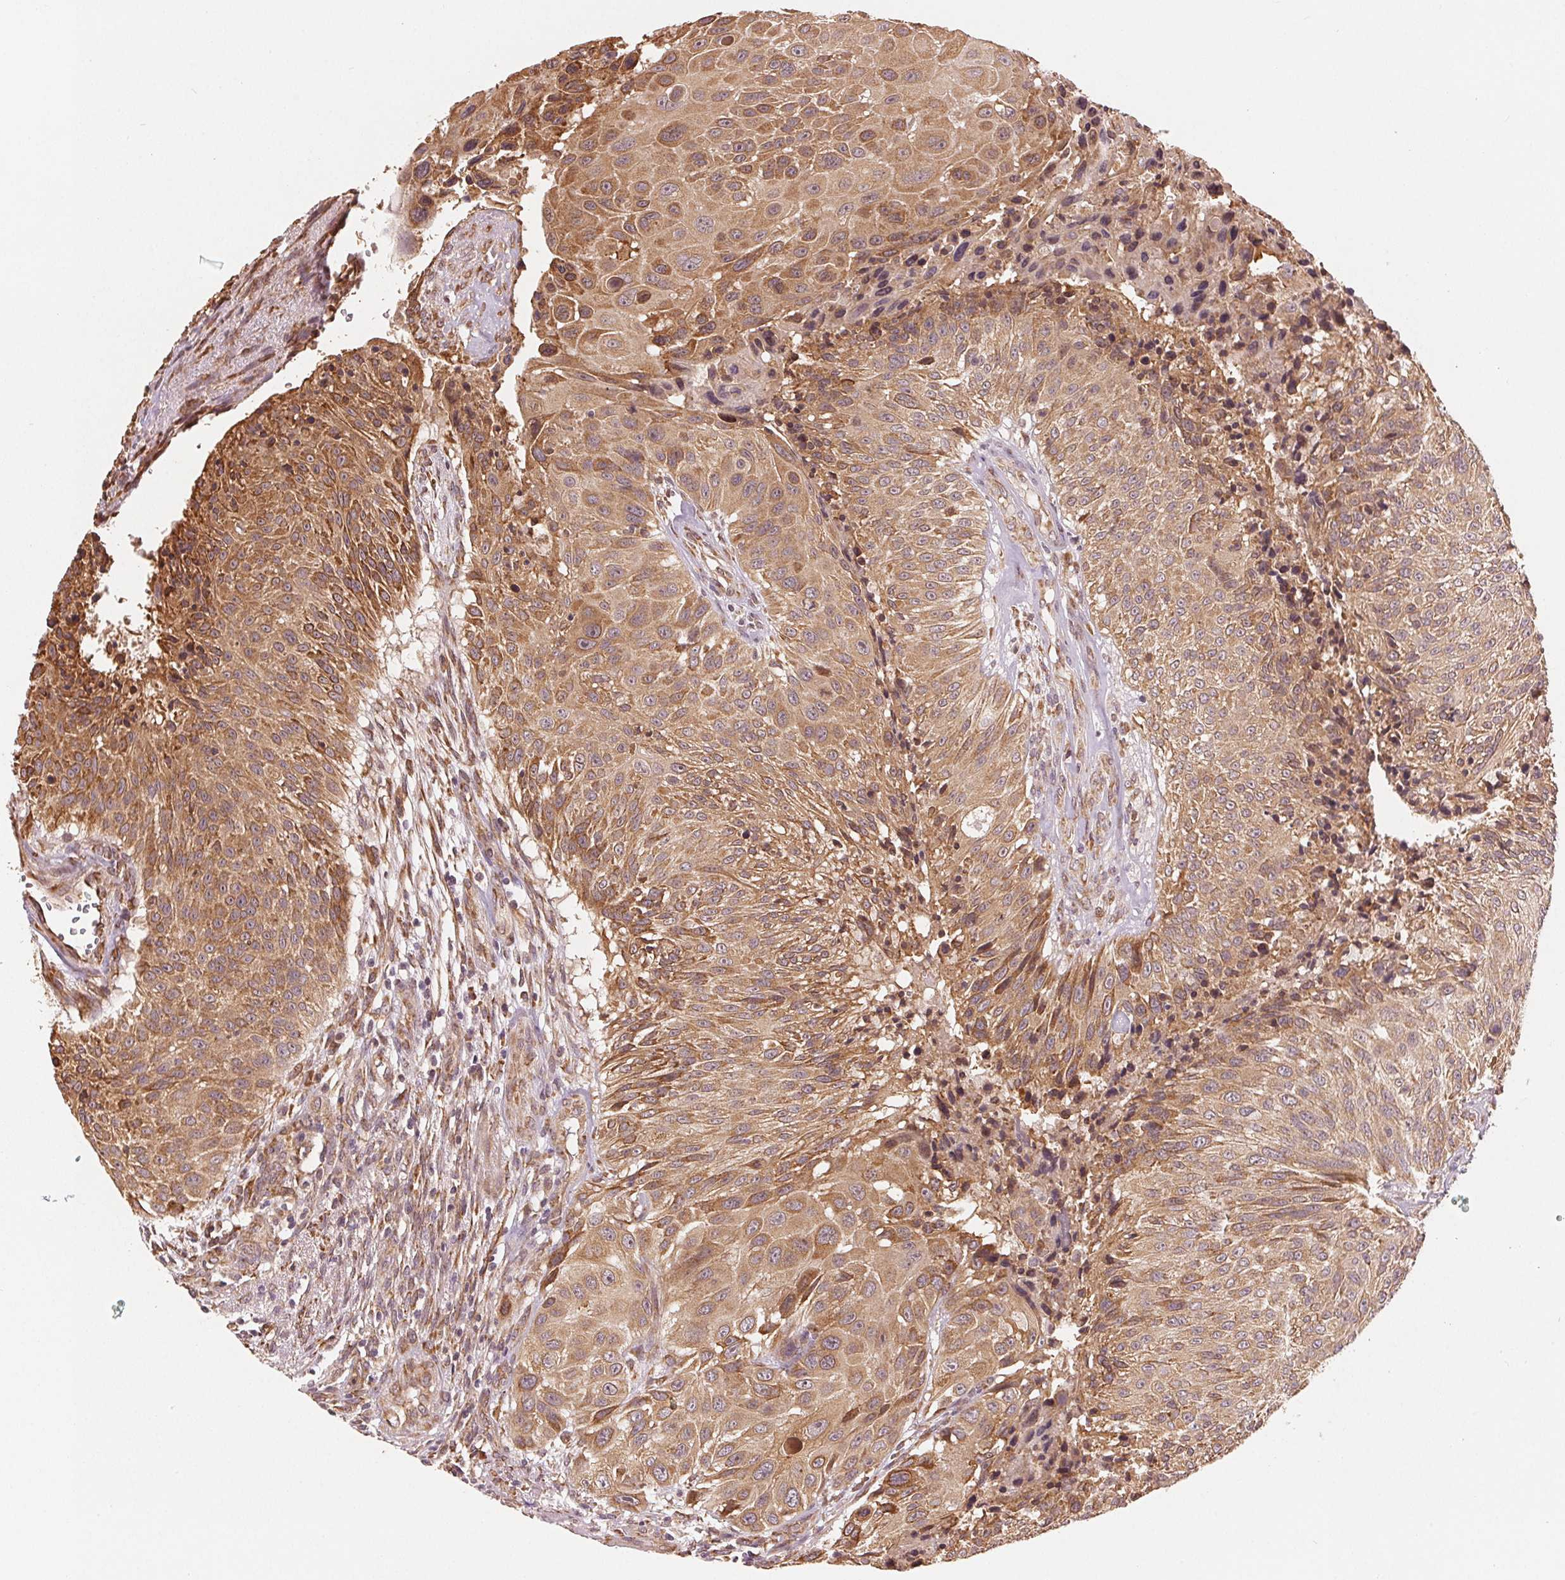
{"staining": {"intensity": "moderate", "quantity": ">75%", "location": "cytoplasmic/membranous"}, "tissue": "urothelial cancer", "cell_type": "Tumor cells", "image_type": "cancer", "snomed": [{"axis": "morphology", "description": "Urothelial carcinoma, NOS"}, {"axis": "topography", "description": "Urinary bladder"}], "caption": "Tumor cells reveal medium levels of moderate cytoplasmic/membranous expression in approximately >75% of cells in urothelial cancer.", "gene": "SLC20A1", "patient": {"sex": "male", "age": 55}}